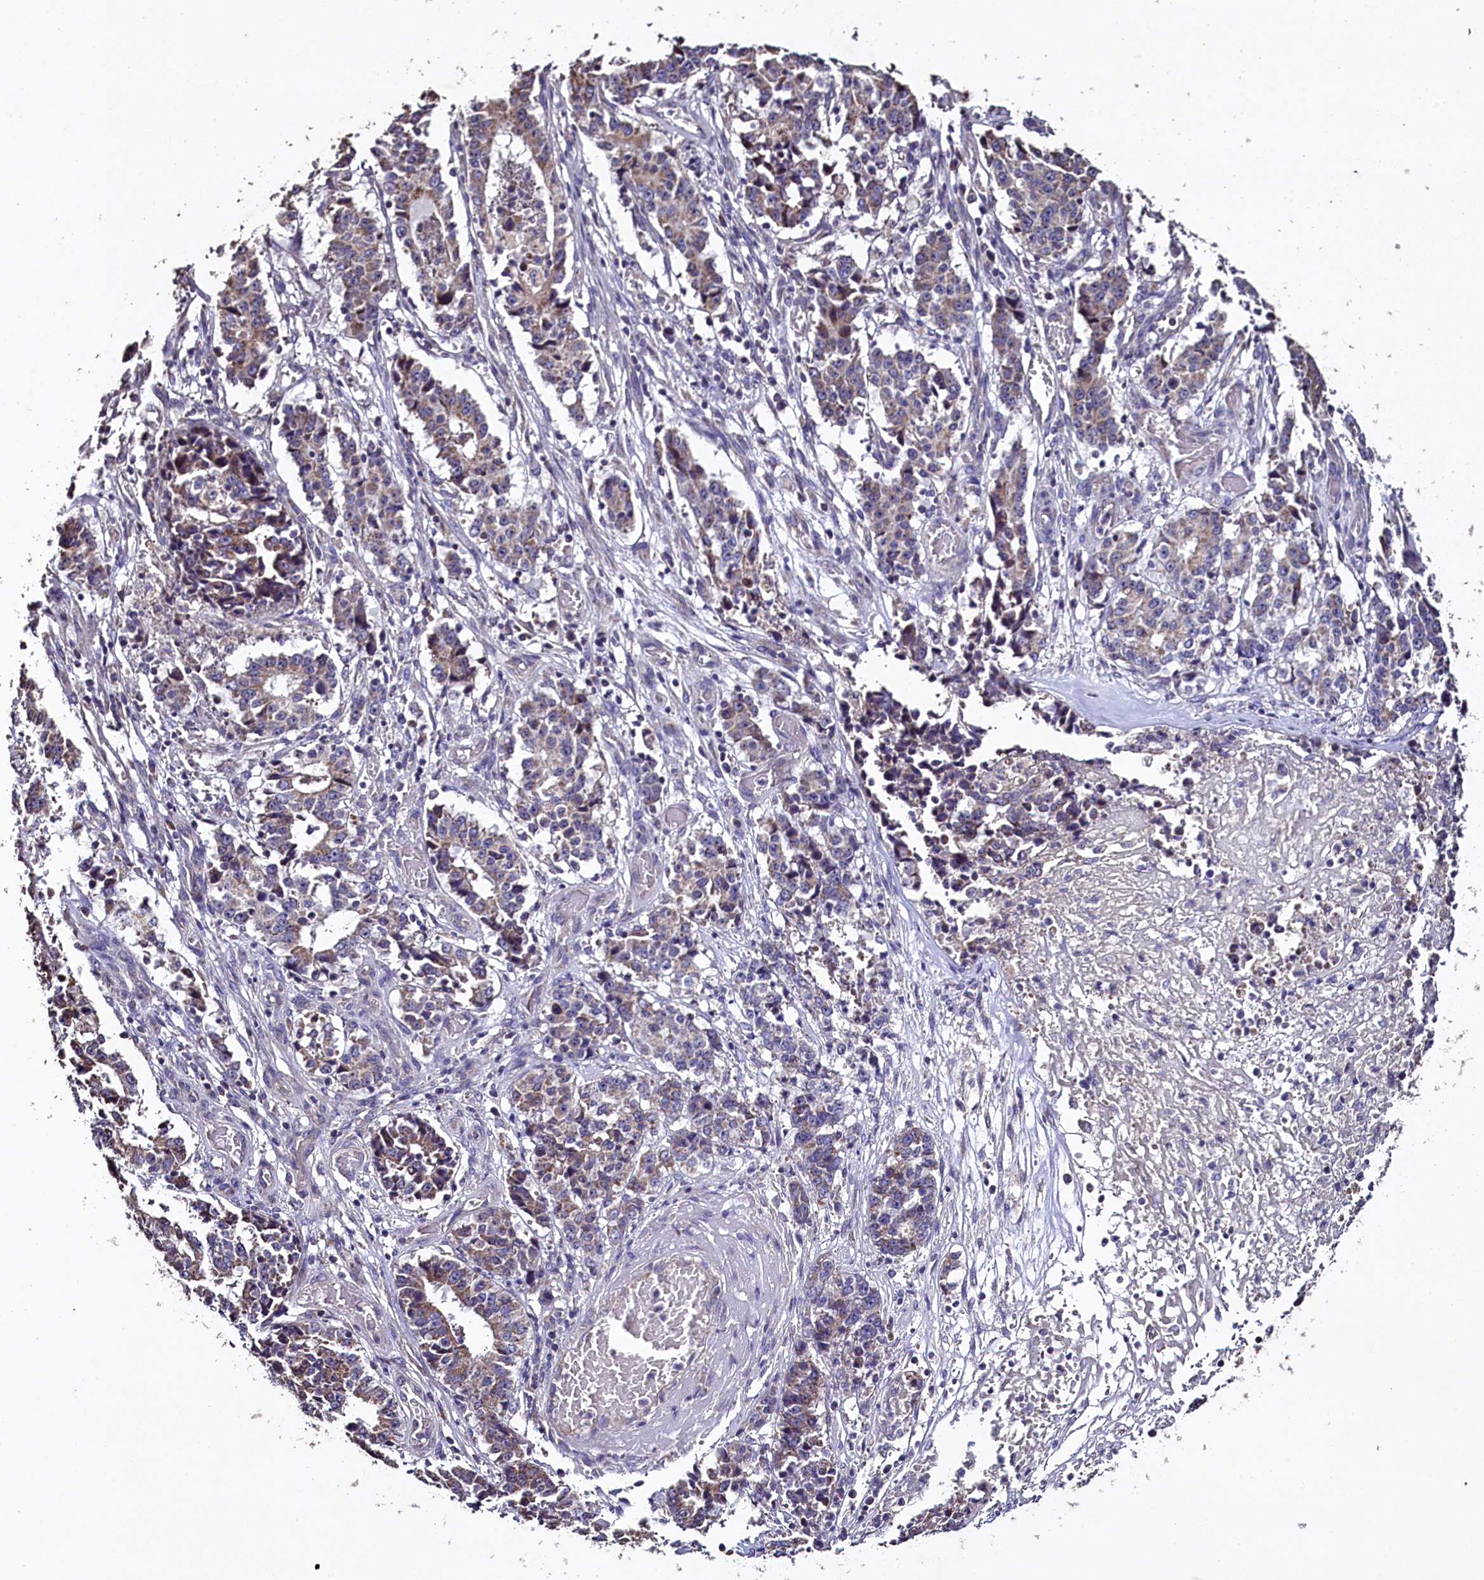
{"staining": {"intensity": "weak", "quantity": "<25%", "location": "cytoplasmic/membranous"}, "tissue": "stomach cancer", "cell_type": "Tumor cells", "image_type": "cancer", "snomed": [{"axis": "morphology", "description": "Adenocarcinoma, NOS"}, {"axis": "topography", "description": "Stomach"}], "caption": "There is no significant positivity in tumor cells of stomach cancer (adenocarcinoma).", "gene": "COQ9", "patient": {"sex": "male", "age": 59}}